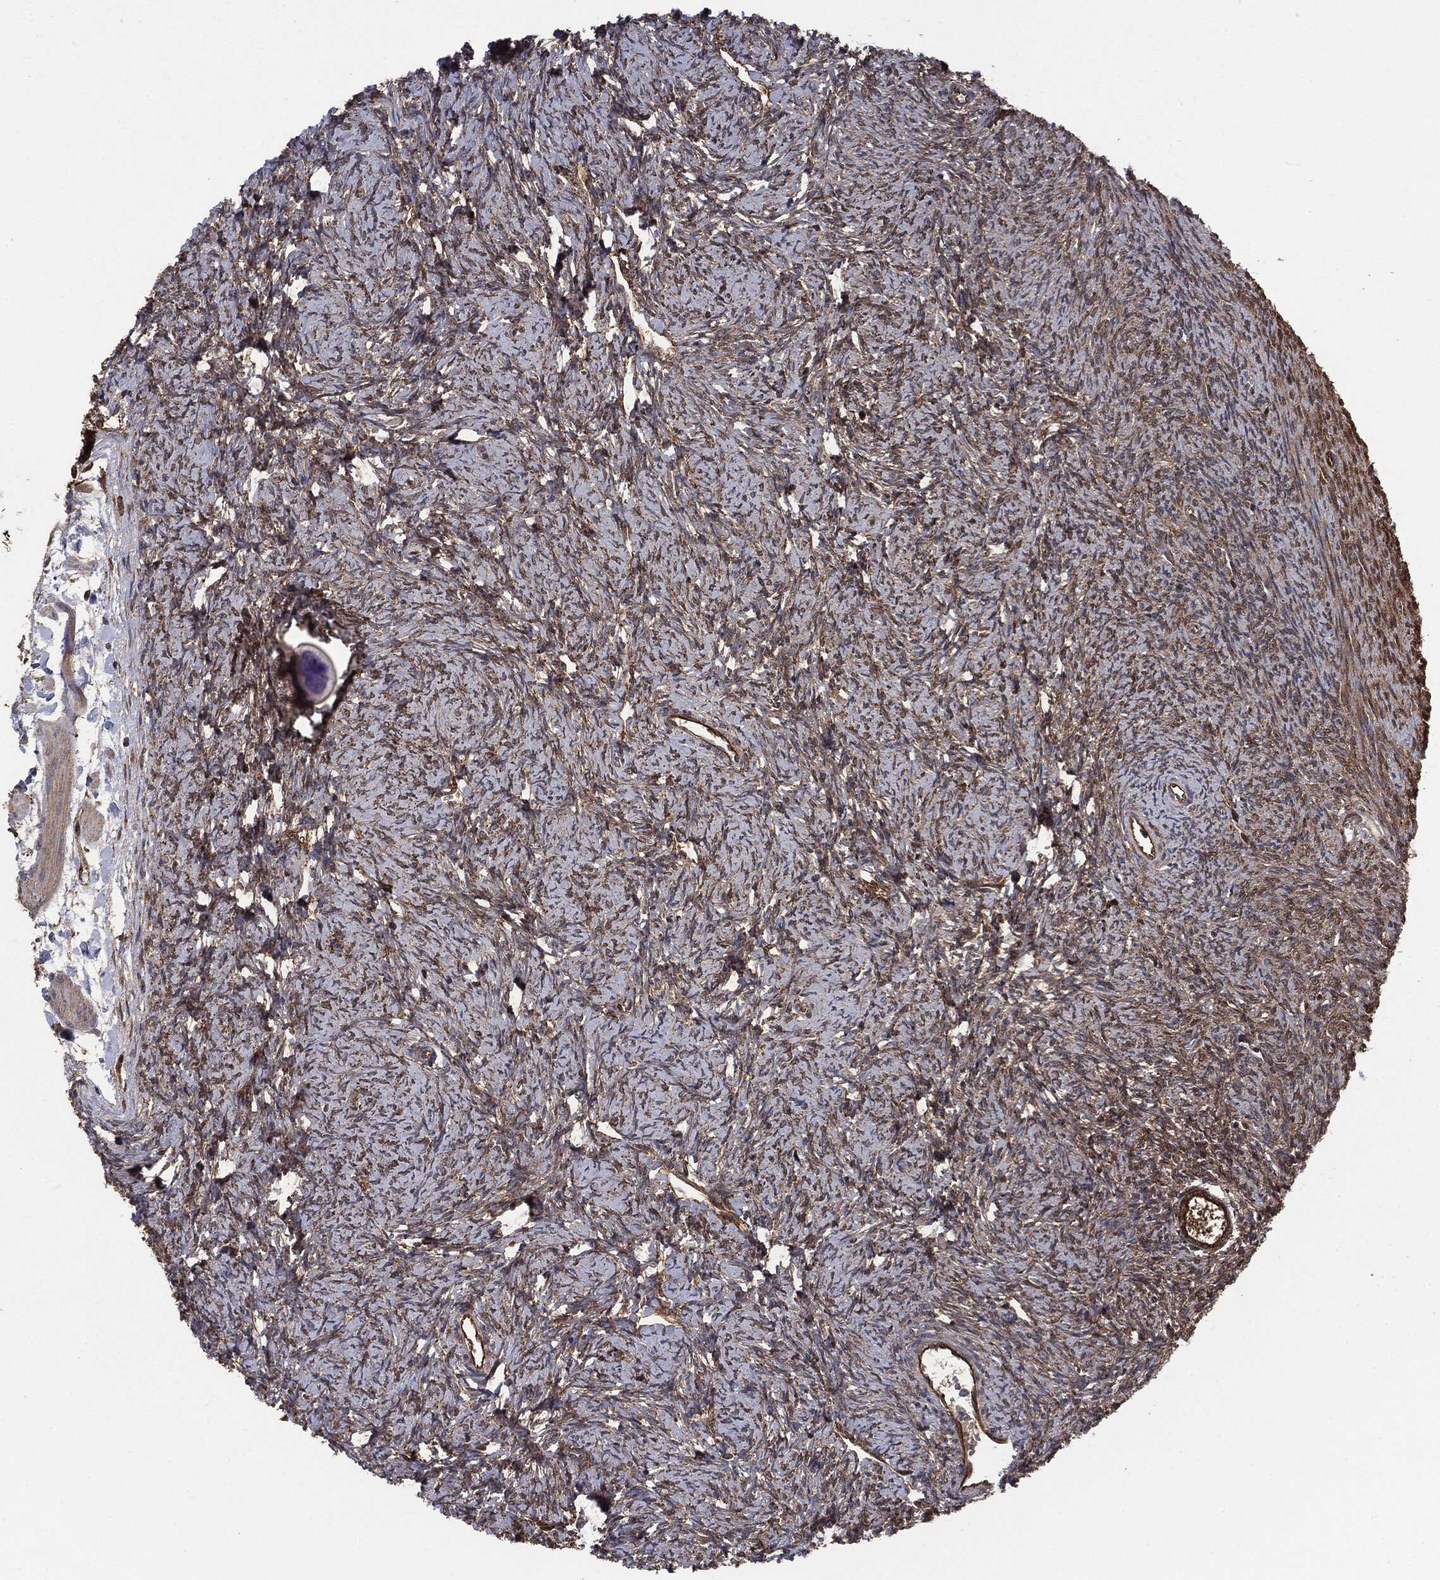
{"staining": {"intensity": "strong", "quantity": ">75%", "location": "cytoplasmic/membranous"}, "tissue": "ovary", "cell_type": "Follicle cells", "image_type": "normal", "snomed": [{"axis": "morphology", "description": "Normal tissue, NOS"}, {"axis": "topography", "description": "Fallopian tube"}, {"axis": "topography", "description": "Ovary"}], "caption": "Follicle cells display high levels of strong cytoplasmic/membranous staining in approximately >75% of cells in unremarkable human ovary. (brown staining indicates protein expression, while blue staining denotes nuclei).", "gene": "NME1", "patient": {"sex": "female", "age": 33}}